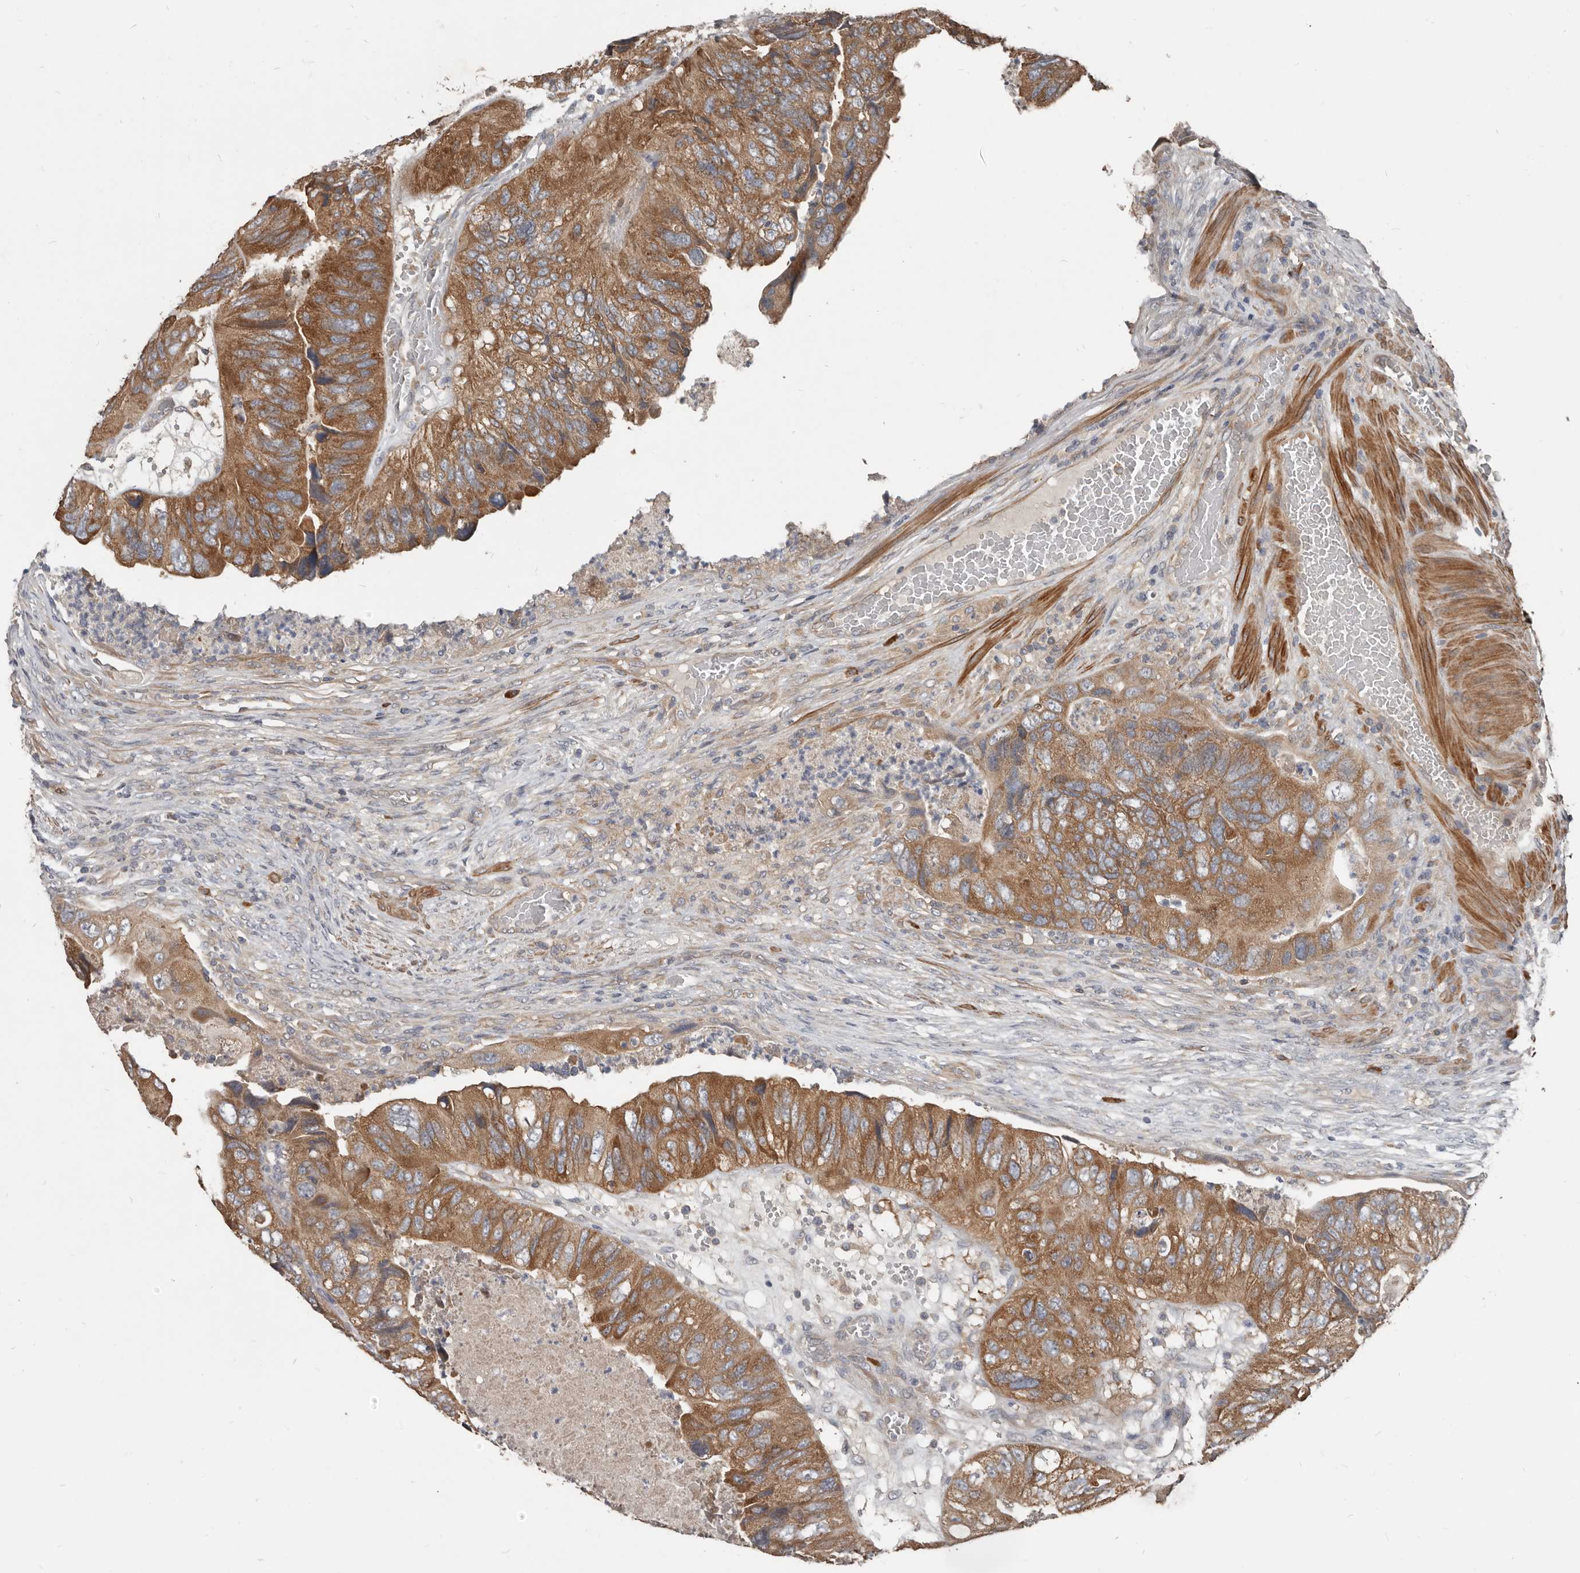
{"staining": {"intensity": "moderate", "quantity": ">75%", "location": "cytoplasmic/membranous"}, "tissue": "colorectal cancer", "cell_type": "Tumor cells", "image_type": "cancer", "snomed": [{"axis": "morphology", "description": "Adenocarcinoma, NOS"}, {"axis": "topography", "description": "Rectum"}], "caption": "A histopathology image showing moderate cytoplasmic/membranous expression in about >75% of tumor cells in adenocarcinoma (colorectal), as visualized by brown immunohistochemical staining.", "gene": "AKNAD1", "patient": {"sex": "male", "age": 63}}